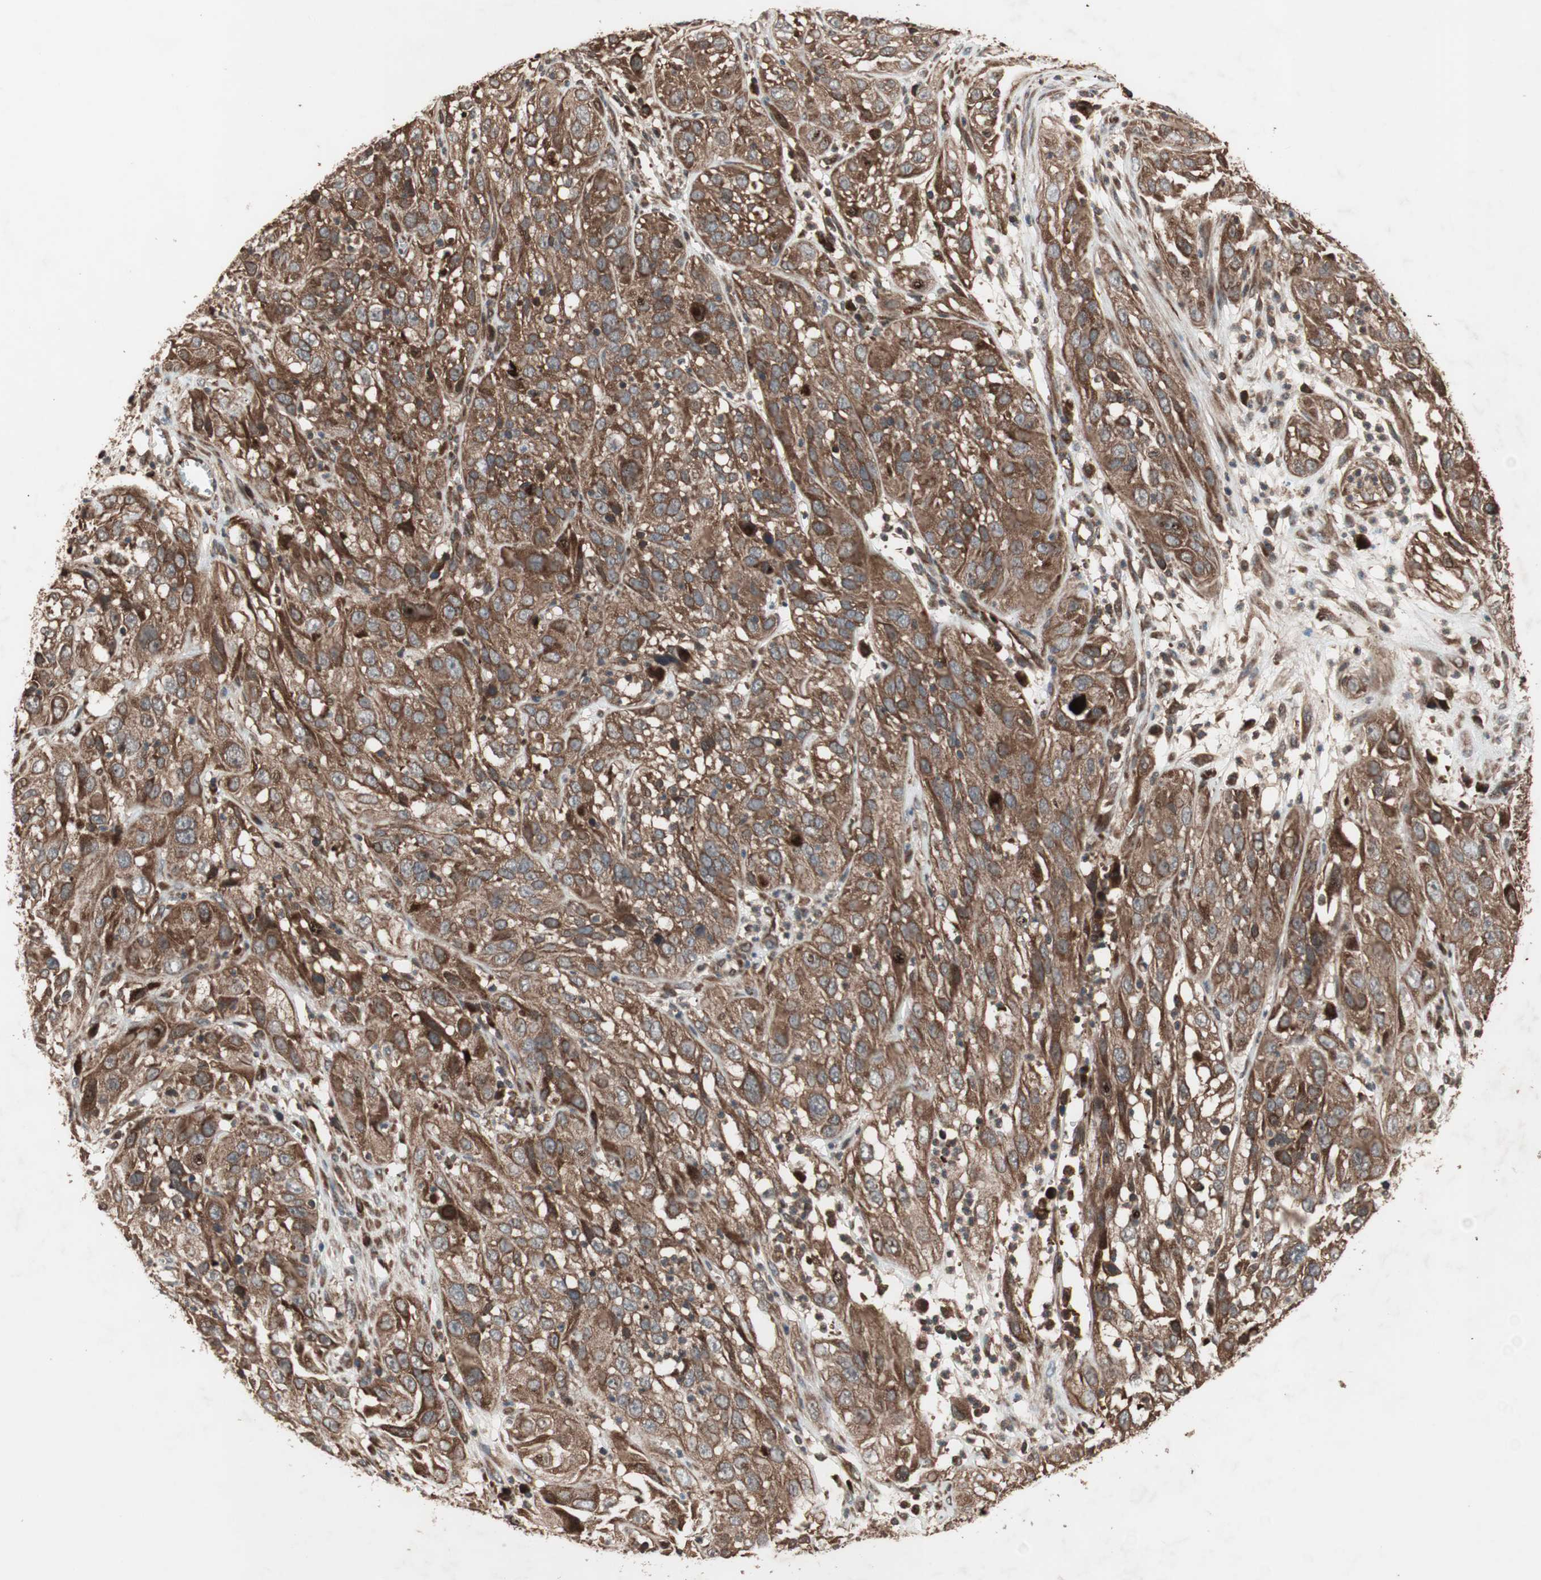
{"staining": {"intensity": "strong", "quantity": ">75%", "location": "cytoplasmic/membranous"}, "tissue": "cervical cancer", "cell_type": "Tumor cells", "image_type": "cancer", "snomed": [{"axis": "morphology", "description": "Squamous cell carcinoma, NOS"}, {"axis": "topography", "description": "Cervix"}], "caption": "Brown immunohistochemical staining in cervical squamous cell carcinoma shows strong cytoplasmic/membranous expression in approximately >75% of tumor cells.", "gene": "RAB1A", "patient": {"sex": "female", "age": 32}}